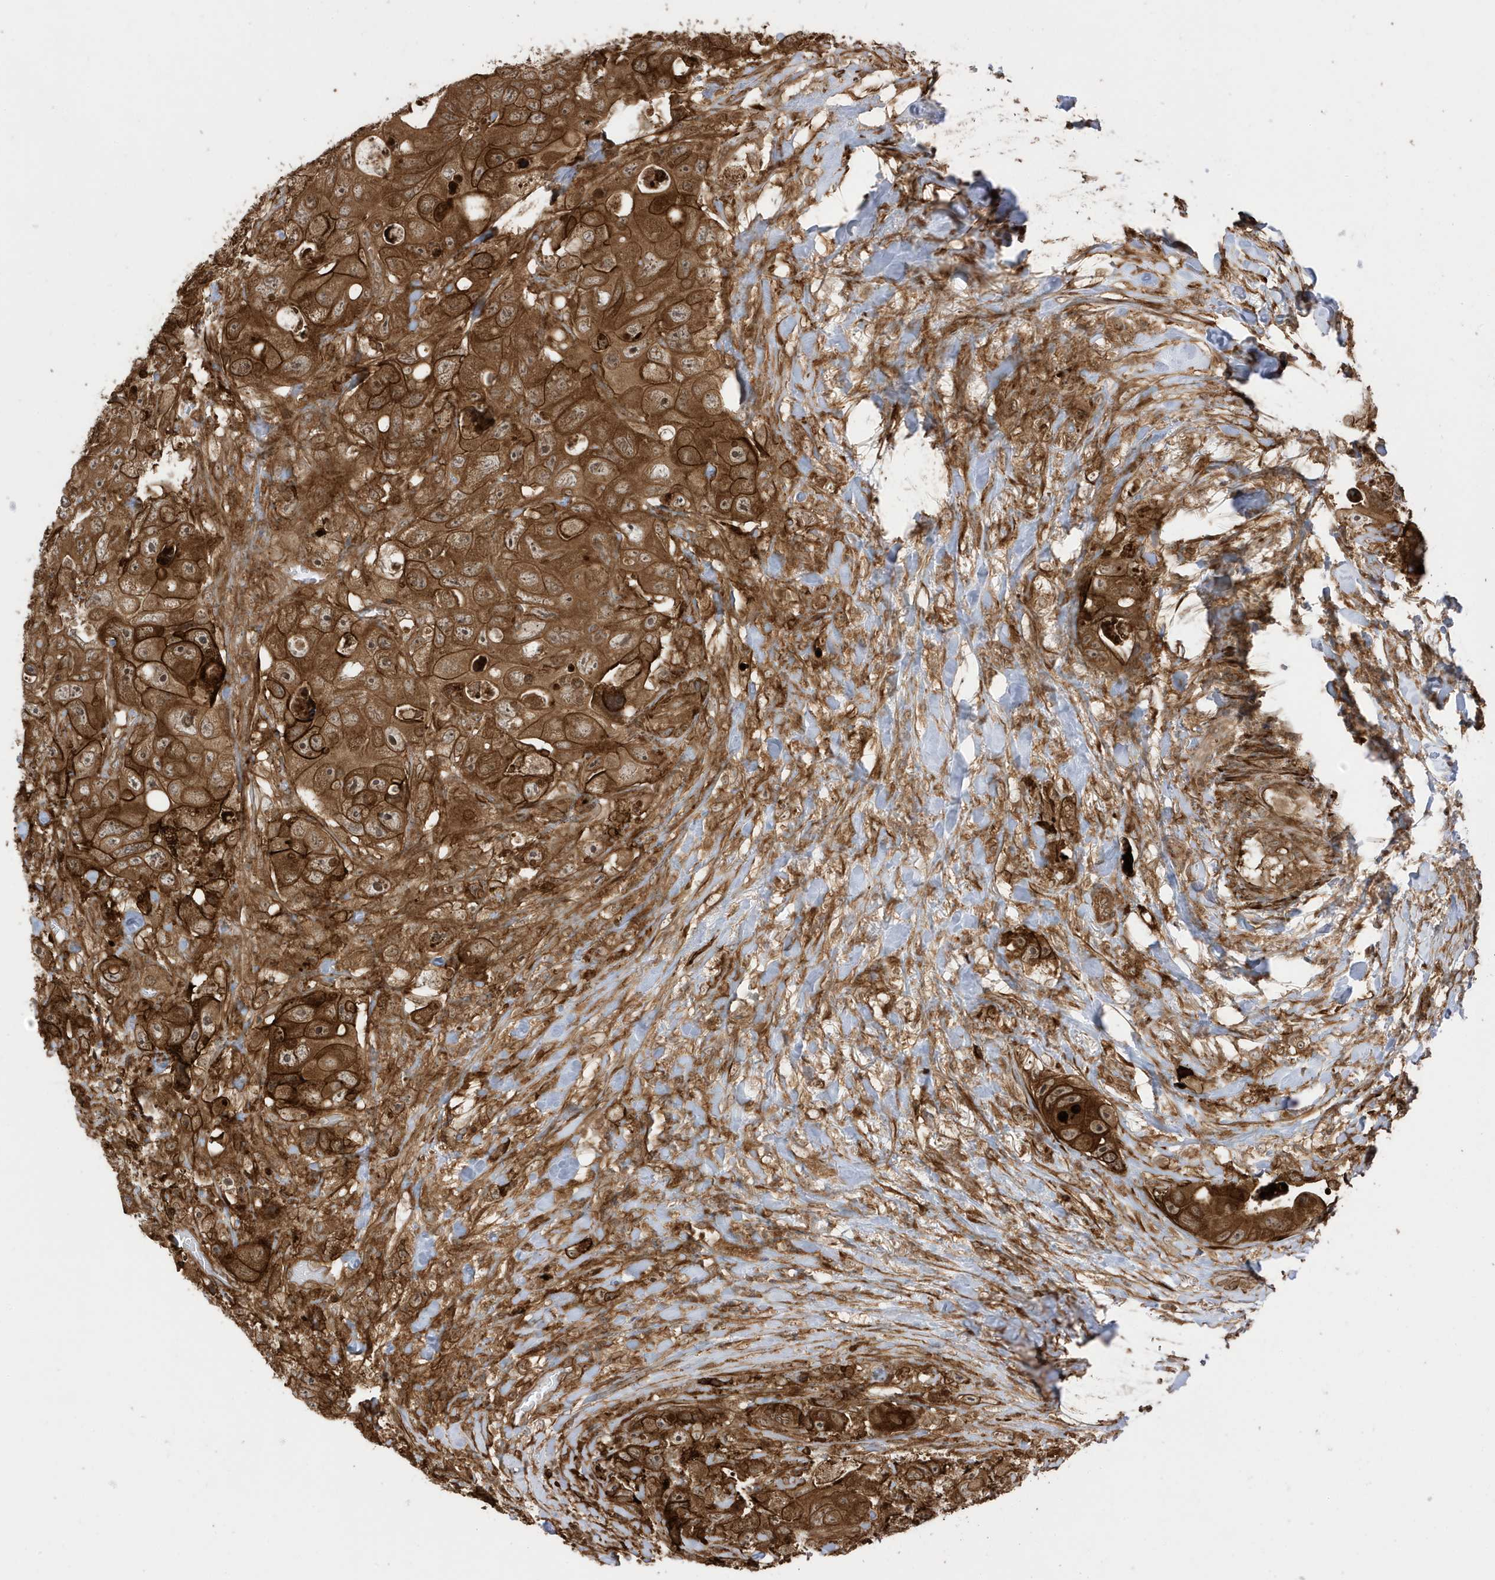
{"staining": {"intensity": "strong", "quantity": ">75%", "location": "cytoplasmic/membranous"}, "tissue": "colorectal cancer", "cell_type": "Tumor cells", "image_type": "cancer", "snomed": [{"axis": "morphology", "description": "Adenocarcinoma, NOS"}, {"axis": "topography", "description": "Colon"}], "caption": "Human adenocarcinoma (colorectal) stained with a brown dye shows strong cytoplasmic/membranous positive positivity in about >75% of tumor cells.", "gene": "CDC42EP3", "patient": {"sex": "female", "age": 46}}